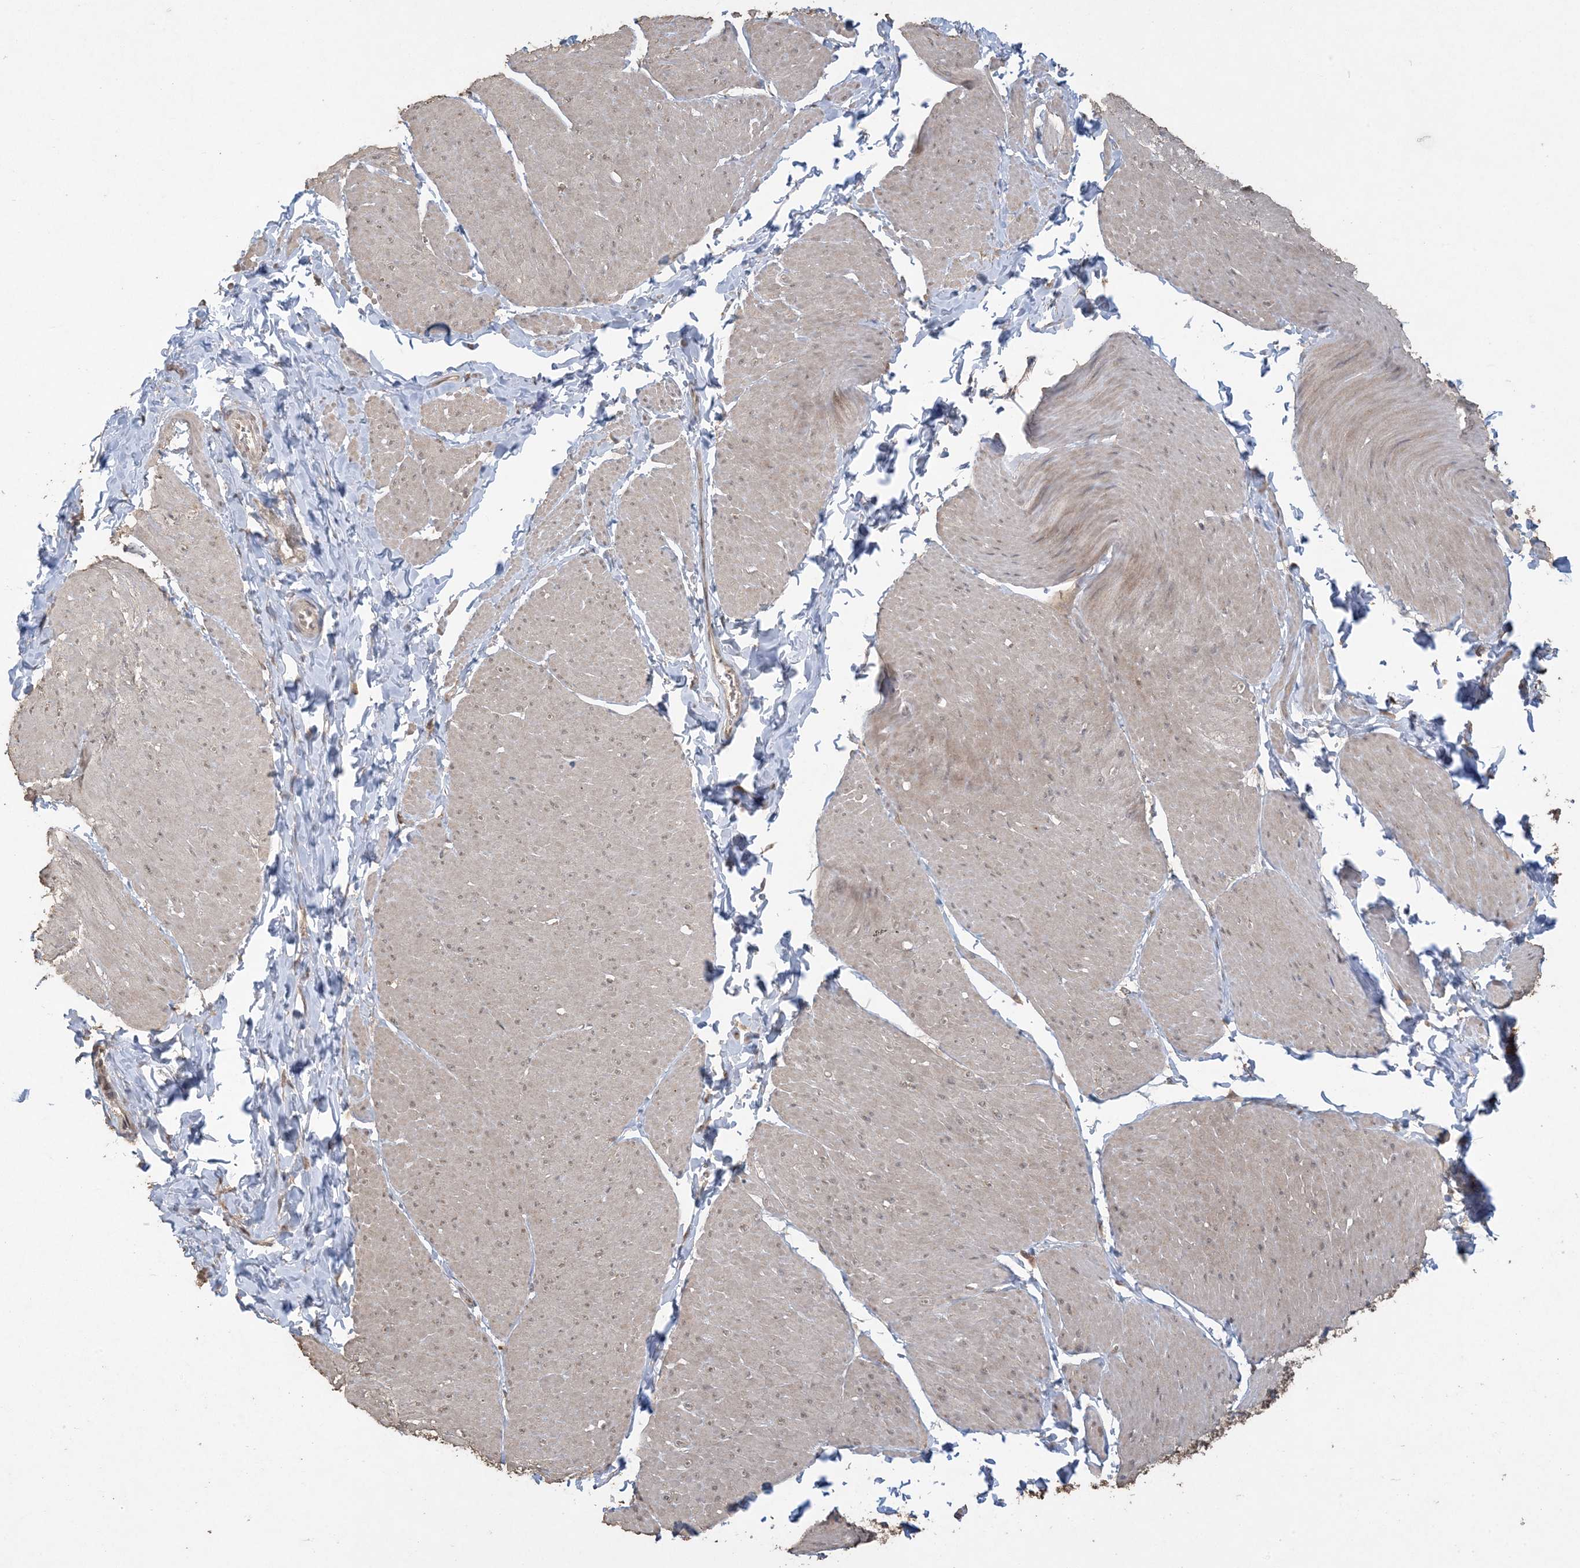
{"staining": {"intensity": "weak", "quantity": "<25%", "location": "nuclear"}, "tissue": "smooth muscle", "cell_type": "Smooth muscle cells", "image_type": "normal", "snomed": [{"axis": "morphology", "description": "Urothelial carcinoma, High grade"}, {"axis": "topography", "description": "Urinary bladder"}], "caption": "The histopathology image demonstrates no staining of smooth muscle cells in benign smooth muscle.", "gene": "EFCAB8", "patient": {"sex": "male", "age": 46}}